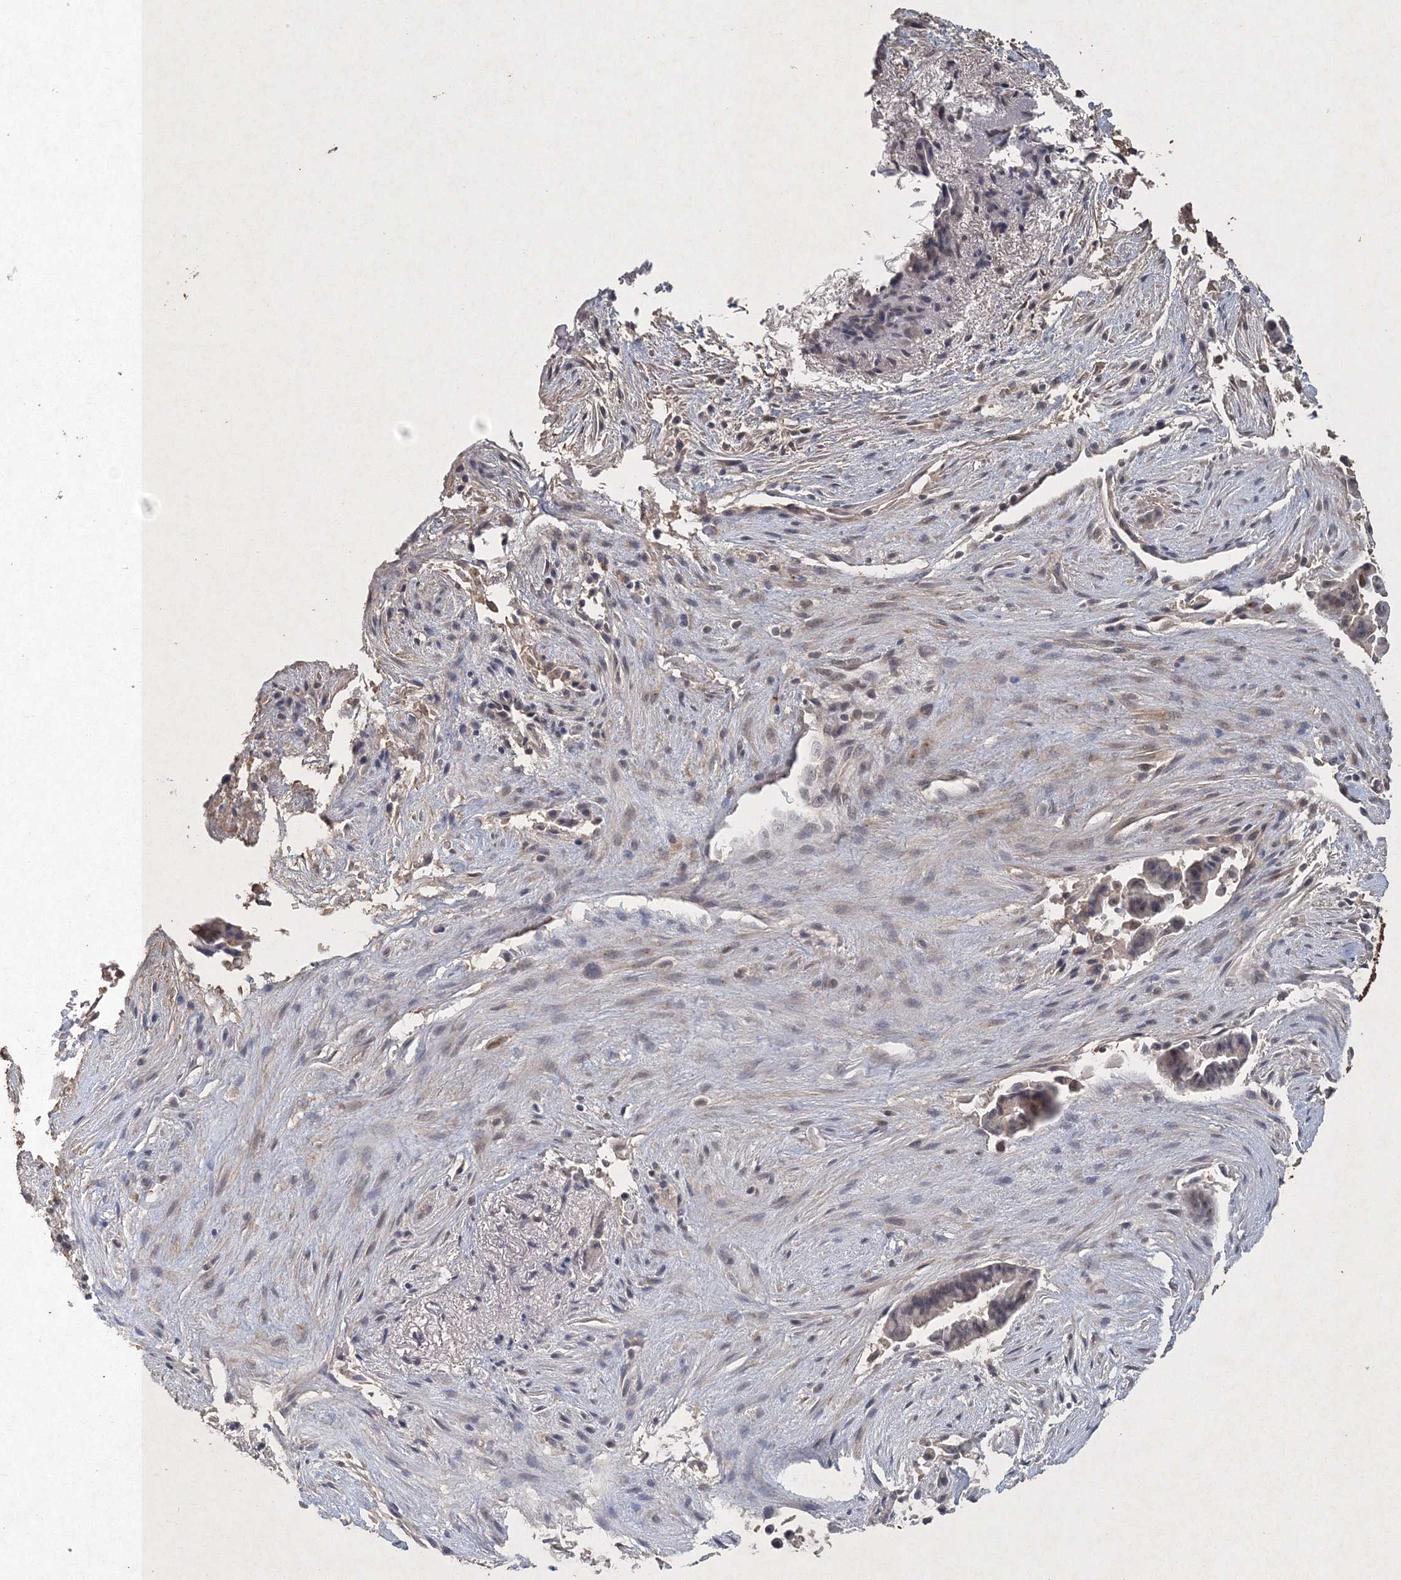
{"staining": {"intensity": "negative", "quantity": "none", "location": "none"}, "tissue": "liver cancer", "cell_type": "Tumor cells", "image_type": "cancer", "snomed": [{"axis": "morphology", "description": "Cholangiocarcinoma"}, {"axis": "topography", "description": "Liver"}], "caption": "There is no significant staining in tumor cells of cholangiocarcinoma (liver).", "gene": "UIMC1", "patient": {"sex": "female", "age": 55}}